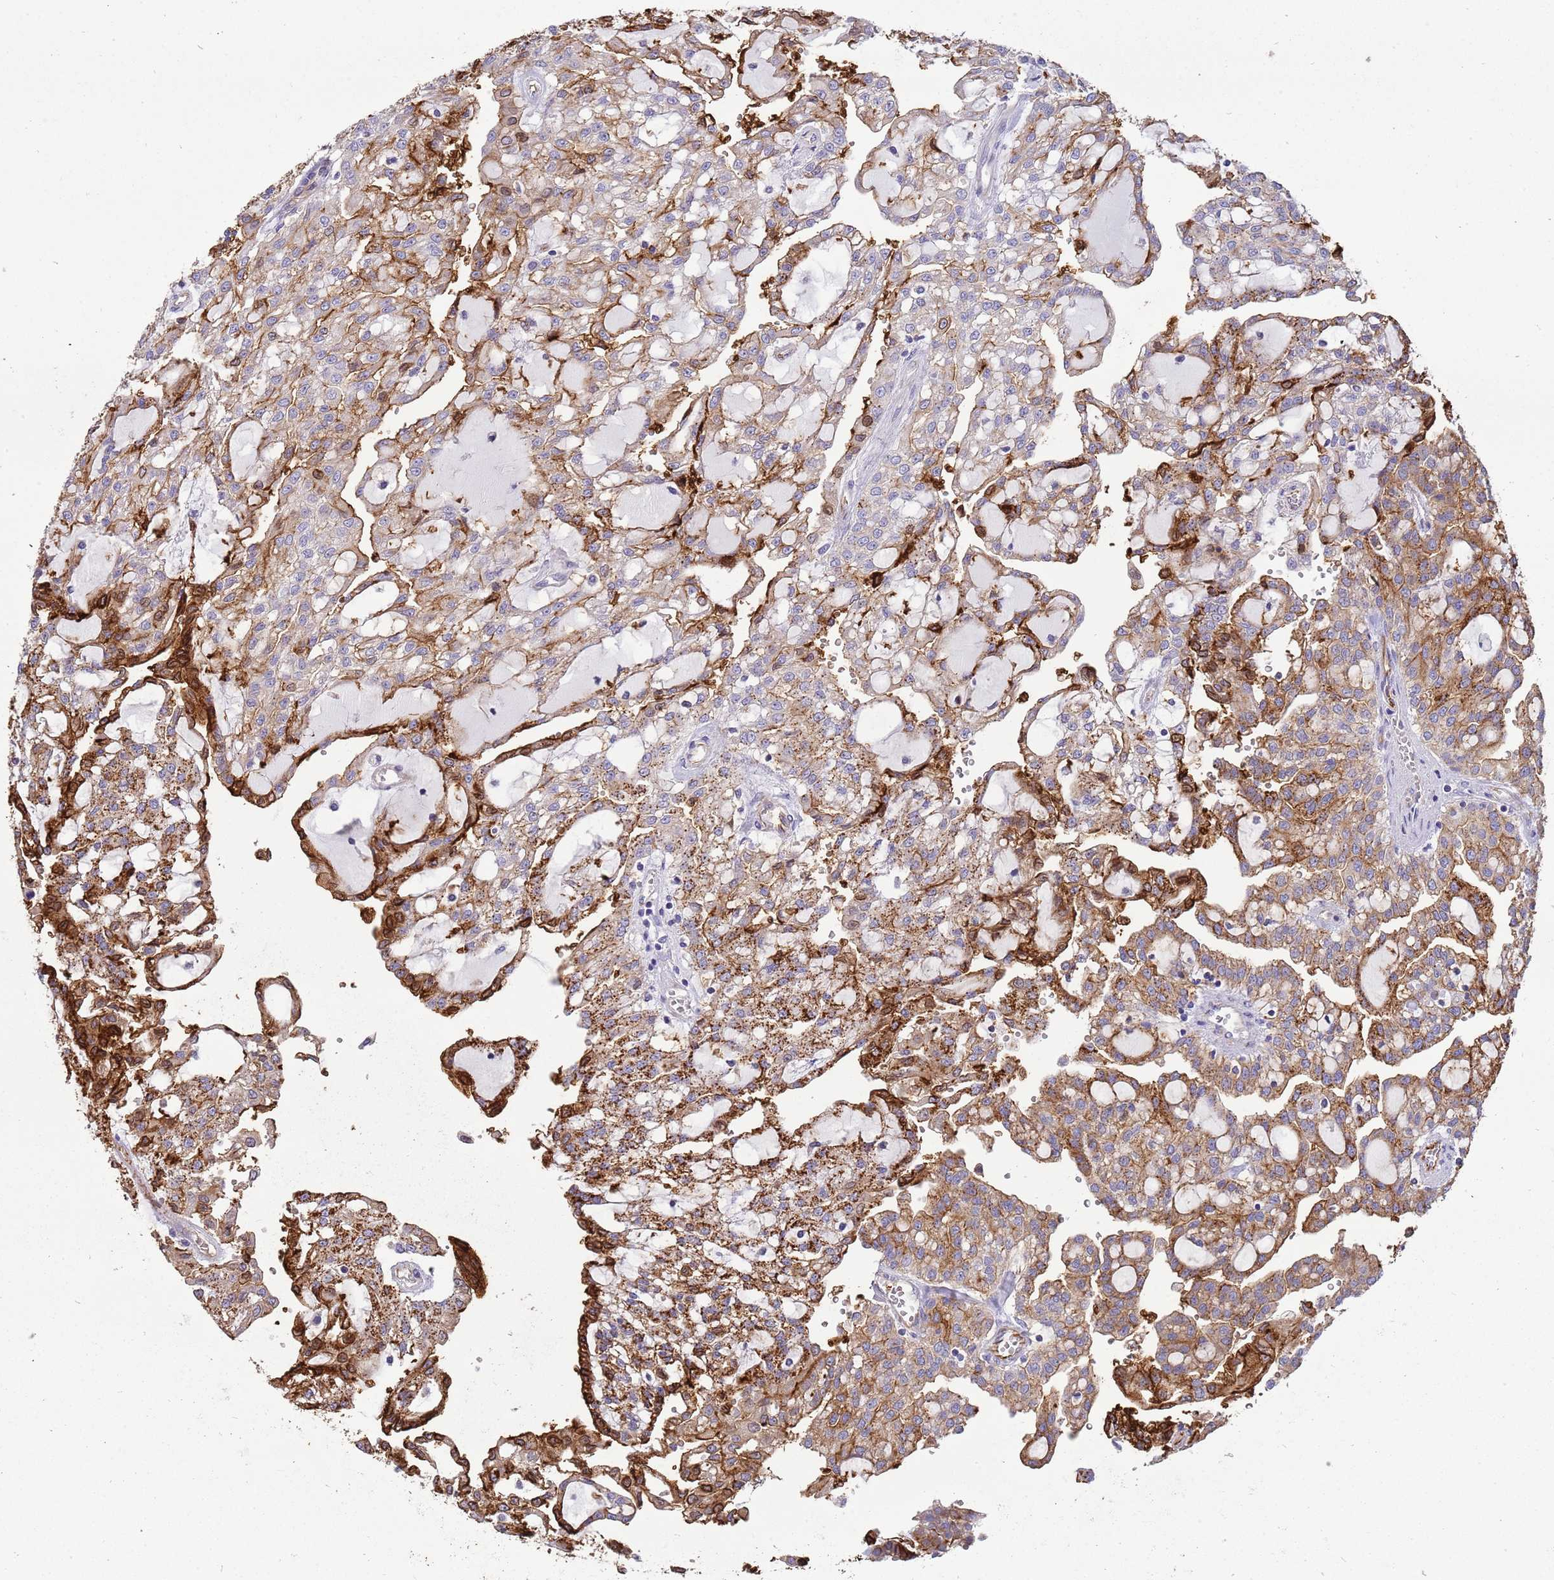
{"staining": {"intensity": "moderate", "quantity": ">75%", "location": "cytoplasmic/membranous"}, "tissue": "renal cancer", "cell_type": "Tumor cells", "image_type": "cancer", "snomed": [{"axis": "morphology", "description": "Adenocarcinoma, NOS"}, {"axis": "topography", "description": "Kidney"}], "caption": "Immunohistochemical staining of human renal cancer (adenocarcinoma) reveals medium levels of moderate cytoplasmic/membranous staining in approximately >75% of tumor cells.", "gene": "ZDHHC1", "patient": {"sex": "male", "age": 63}}